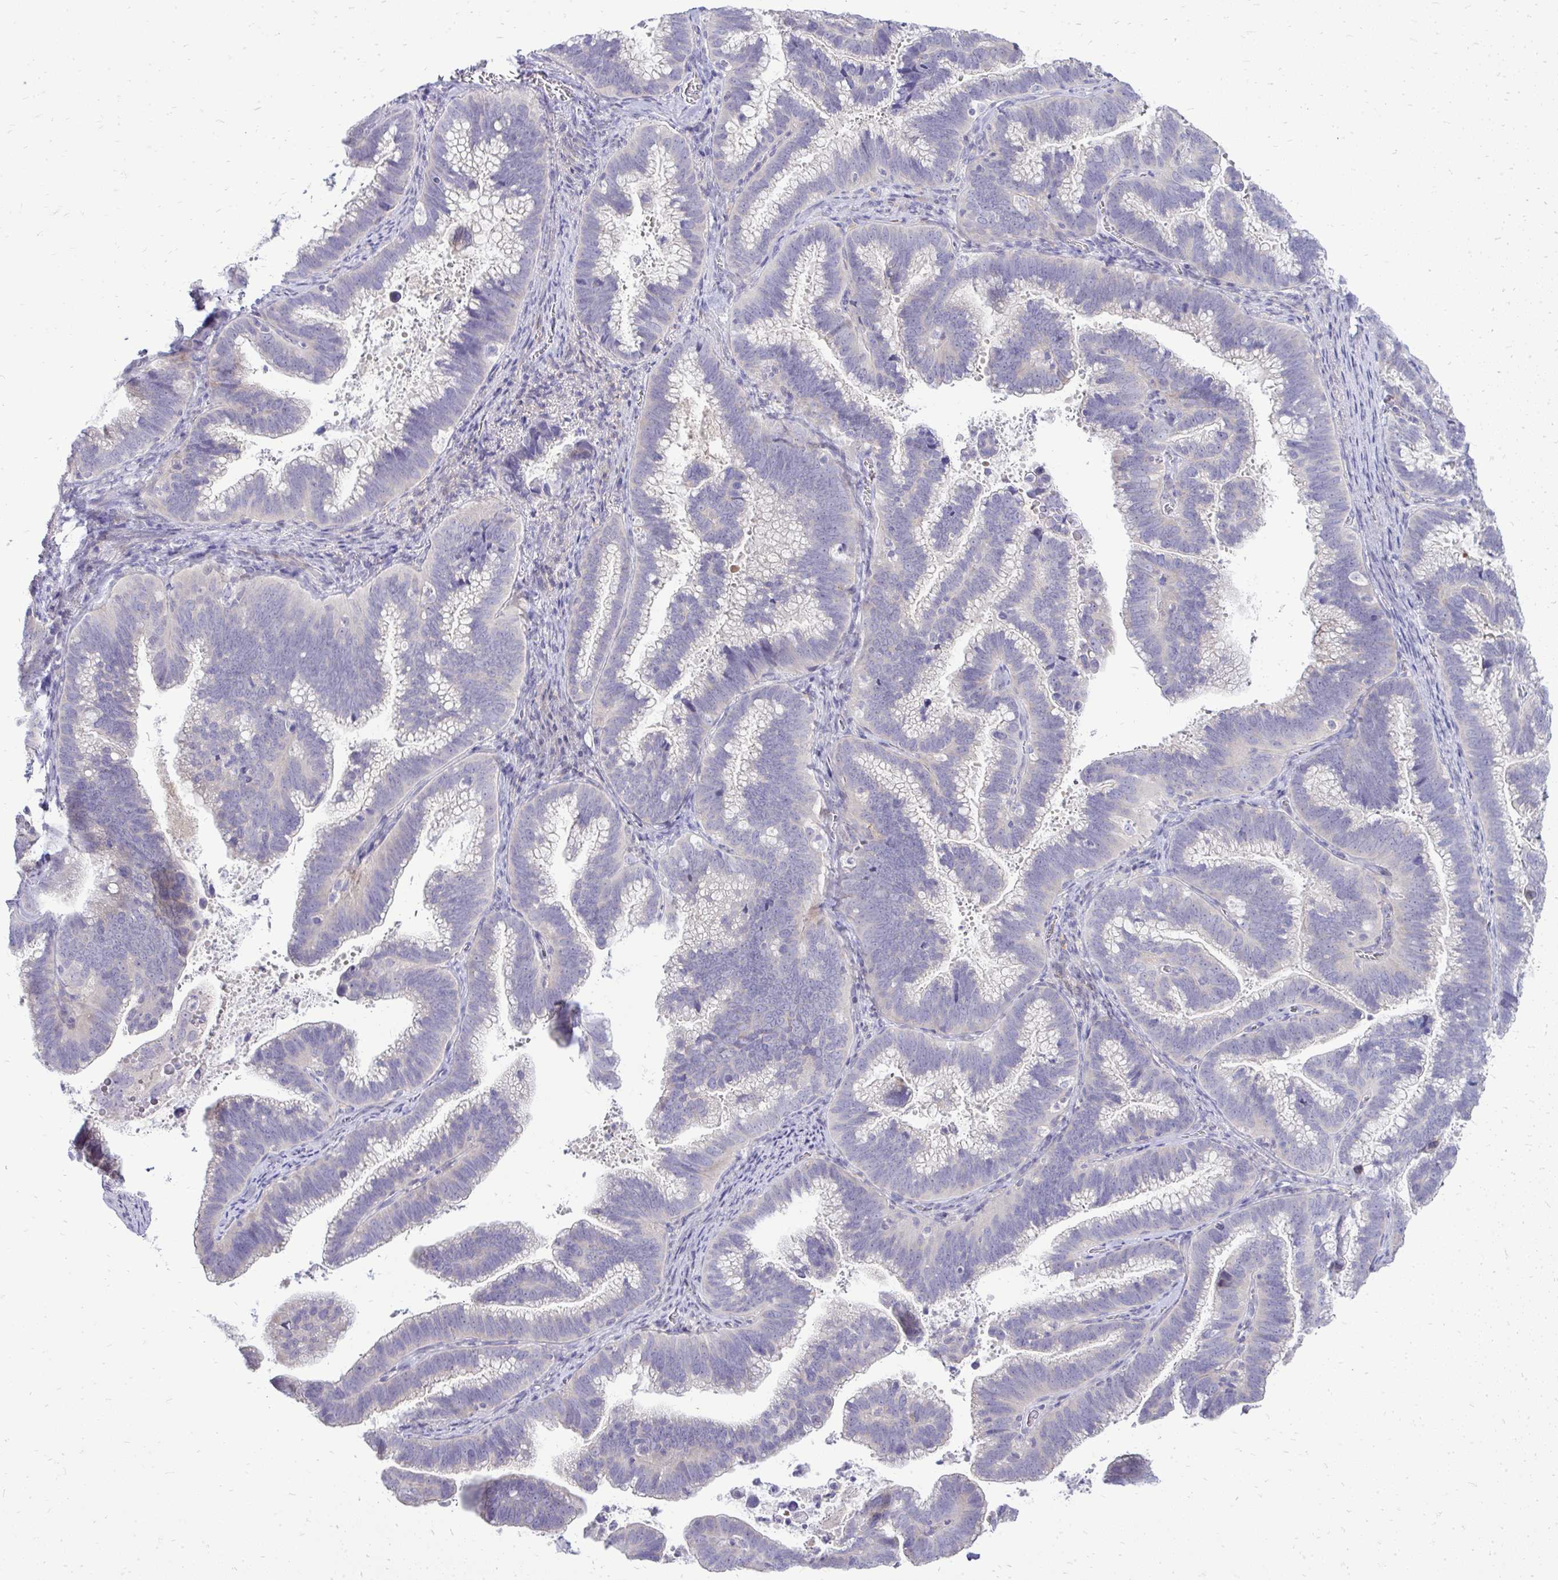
{"staining": {"intensity": "negative", "quantity": "none", "location": "none"}, "tissue": "cervical cancer", "cell_type": "Tumor cells", "image_type": "cancer", "snomed": [{"axis": "morphology", "description": "Adenocarcinoma, NOS"}, {"axis": "topography", "description": "Cervix"}], "caption": "An image of human adenocarcinoma (cervical) is negative for staining in tumor cells.", "gene": "OR8D1", "patient": {"sex": "female", "age": 61}}